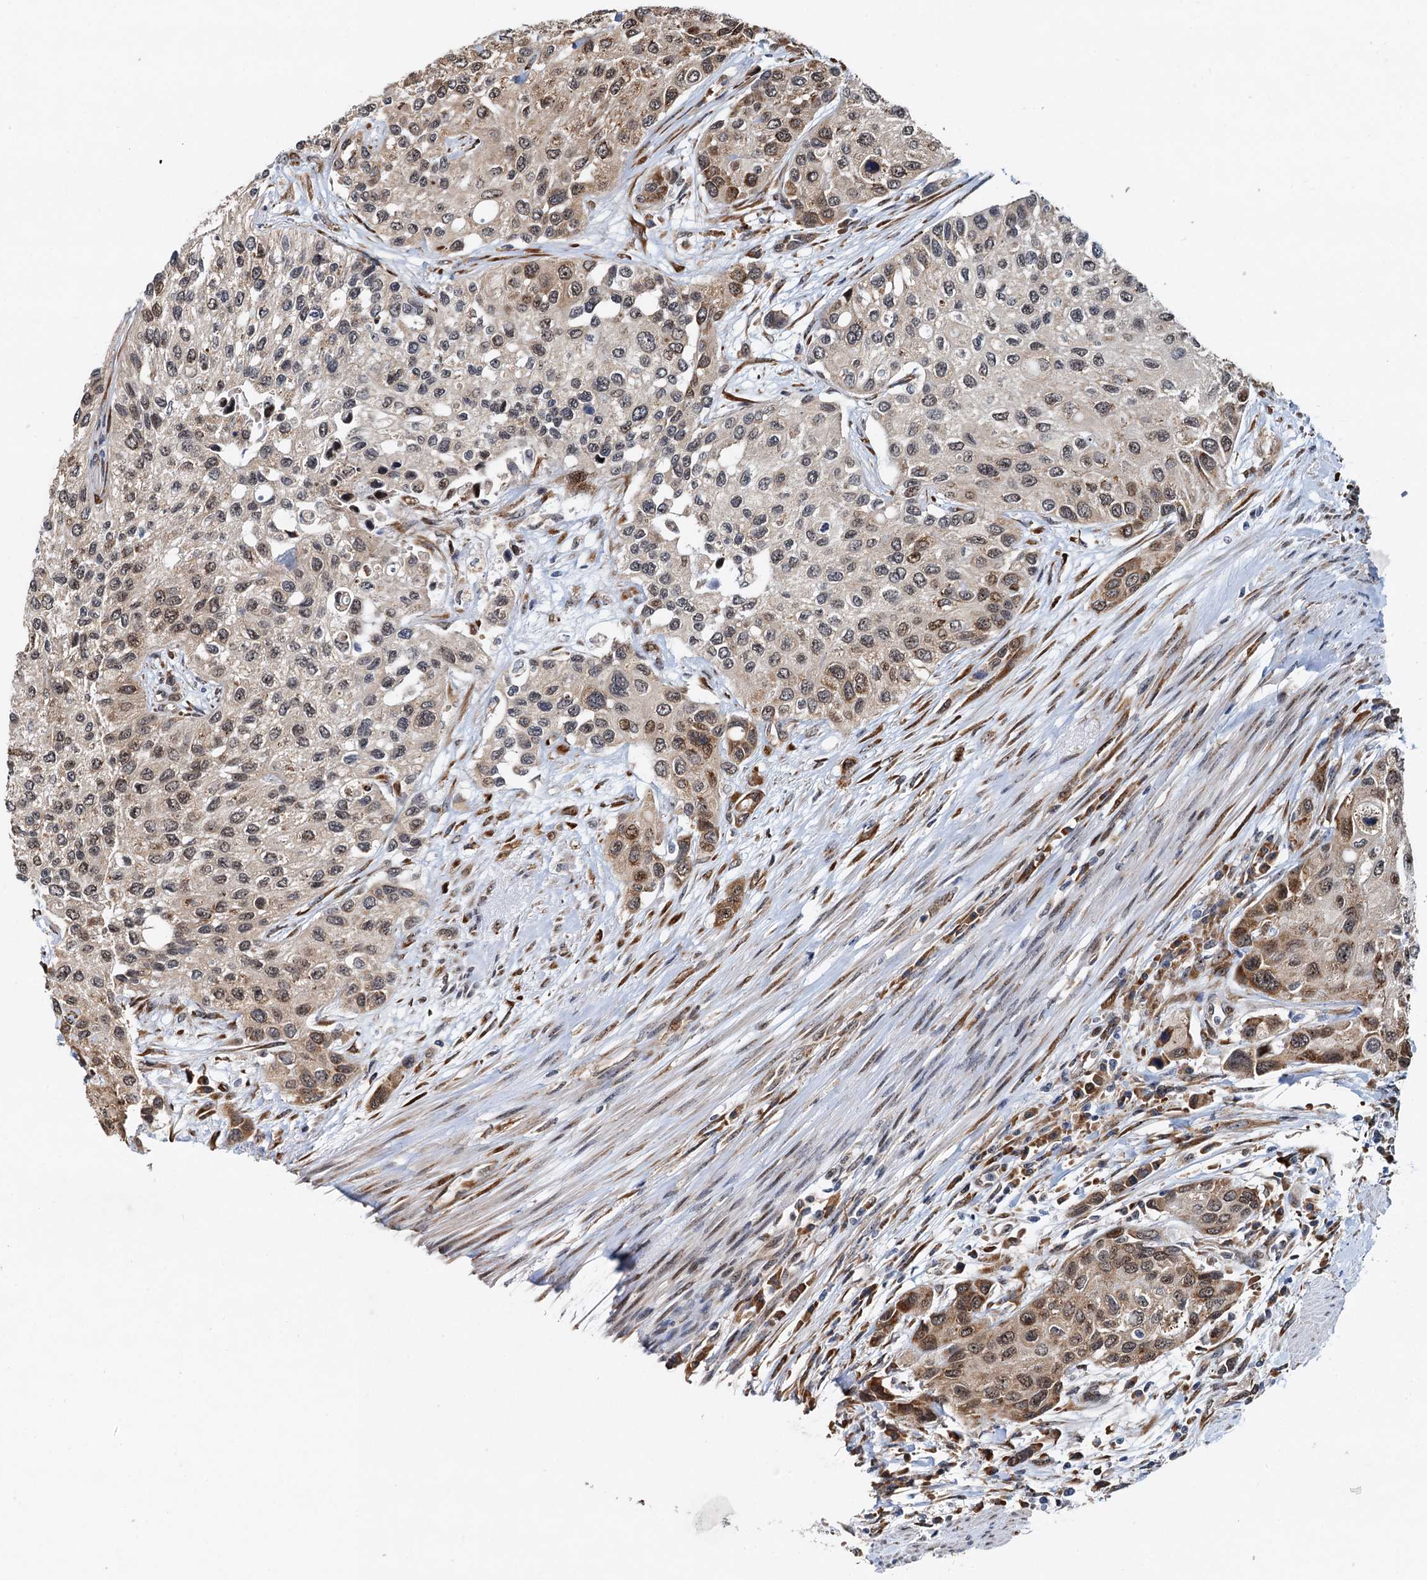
{"staining": {"intensity": "moderate", "quantity": ">75%", "location": "cytoplasmic/membranous"}, "tissue": "urothelial cancer", "cell_type": "Tumor cells", "image_type": "cancer", "snomed": [{"axis": "morphology", "description": "Normal tissue, NOS"}, {"axis": "morphology", "description": "Urothelial carcinoma, High grade"}, {"axis": "topography", "description": "Vascular tissue"}, {"axis": "topography", "description": "Urinary bladder"}], "caption": "Immunohistochemical staining of human urothelial carcinoma (high-grade) displays medium levels of moderate cytoplasmic/membranous protein positivity in about >75% of tumor cells. (brown staining indicates protein expression, while blue staining denotes nuclei).", "gene": "DNAJC21", "patient": {"sex": "female", "age": 56}}